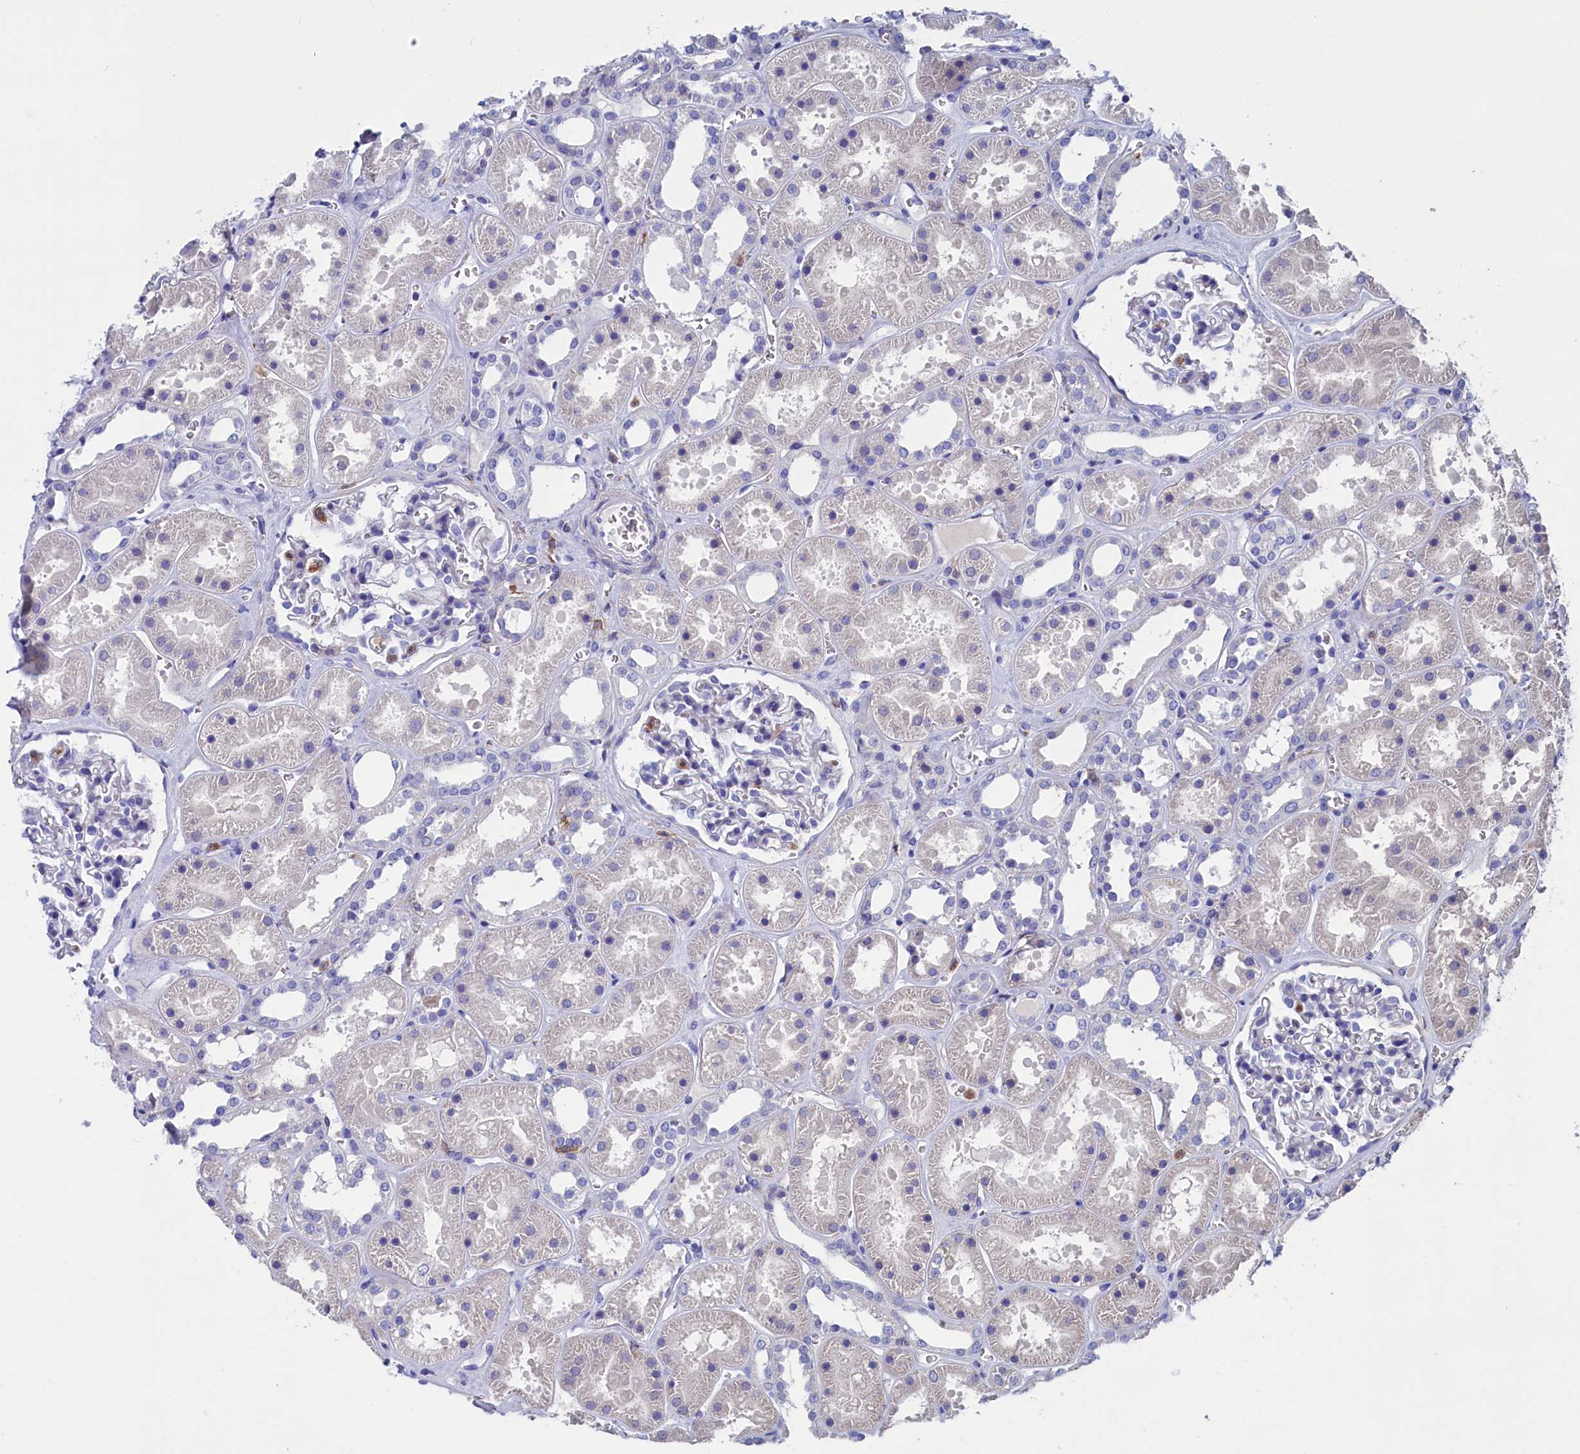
{"staining": {"intensity": "negative", "quantity": "none", "location": "none"}, "tissue": "kidney", "cell_type": "Cells in glomeruli", "image_type": "normal", "snomed": [{"axis": "morphology", "description": "Normal tissue, NOS"}, {"axis": "topography", "description": "Kidney"}], "caption": "This is an immunohistochemistry (IHC) photomicrograph of unremarkable human kidney. There is no staining in cells in glomeruli.", "gene": "TYROBP", "patient": {"sex": "female", "age": 41}}